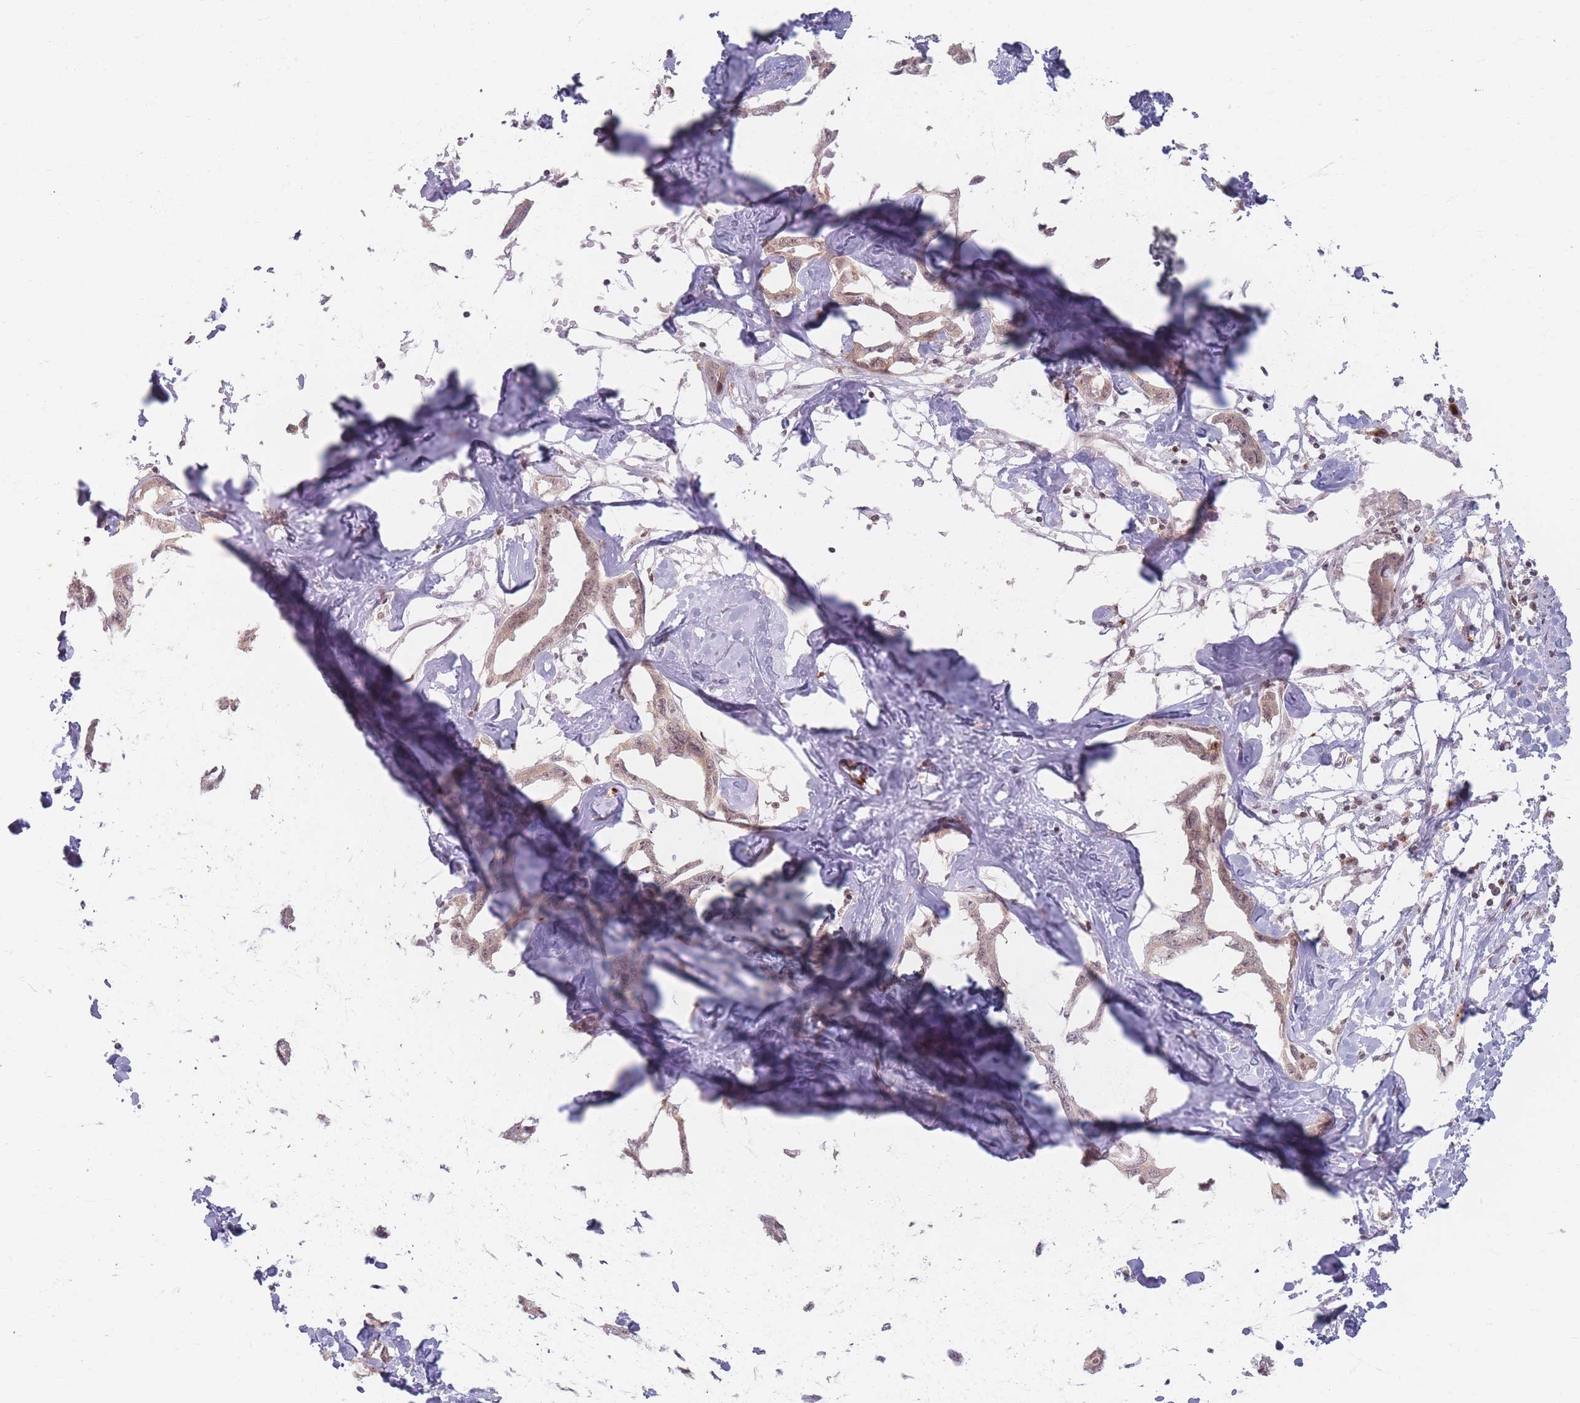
{"staining": {"intensity": "weak", "quantity": ">75%", "location": "cytoplasmic/membranous,nuclear"}, "tissue": "liver cancer", "cell_type": "Tumor cells", "image_type": "cancer", "snomed": [{"axis": "morphology", "description": "Cholangiocarcinoma"}, {"axis": "topography", "description": "Liver"}], "caption": "High-magnification brightfield microscopy of liver cancer stained with DAB (3,3'-diaminobenzidine) (brown) and counterstained with hematoxylin (blue). tumor cells exhibit weak cytoplasmic/membranous and nuclear expression is appreciated in approximately>75% of cells. (DAB (3,3'-diaminobenzidine) = brown stain, brightfield microscopy at high magnification).", "gene": "SPATA45", "patient": {"sex": "male", "age": 59}}